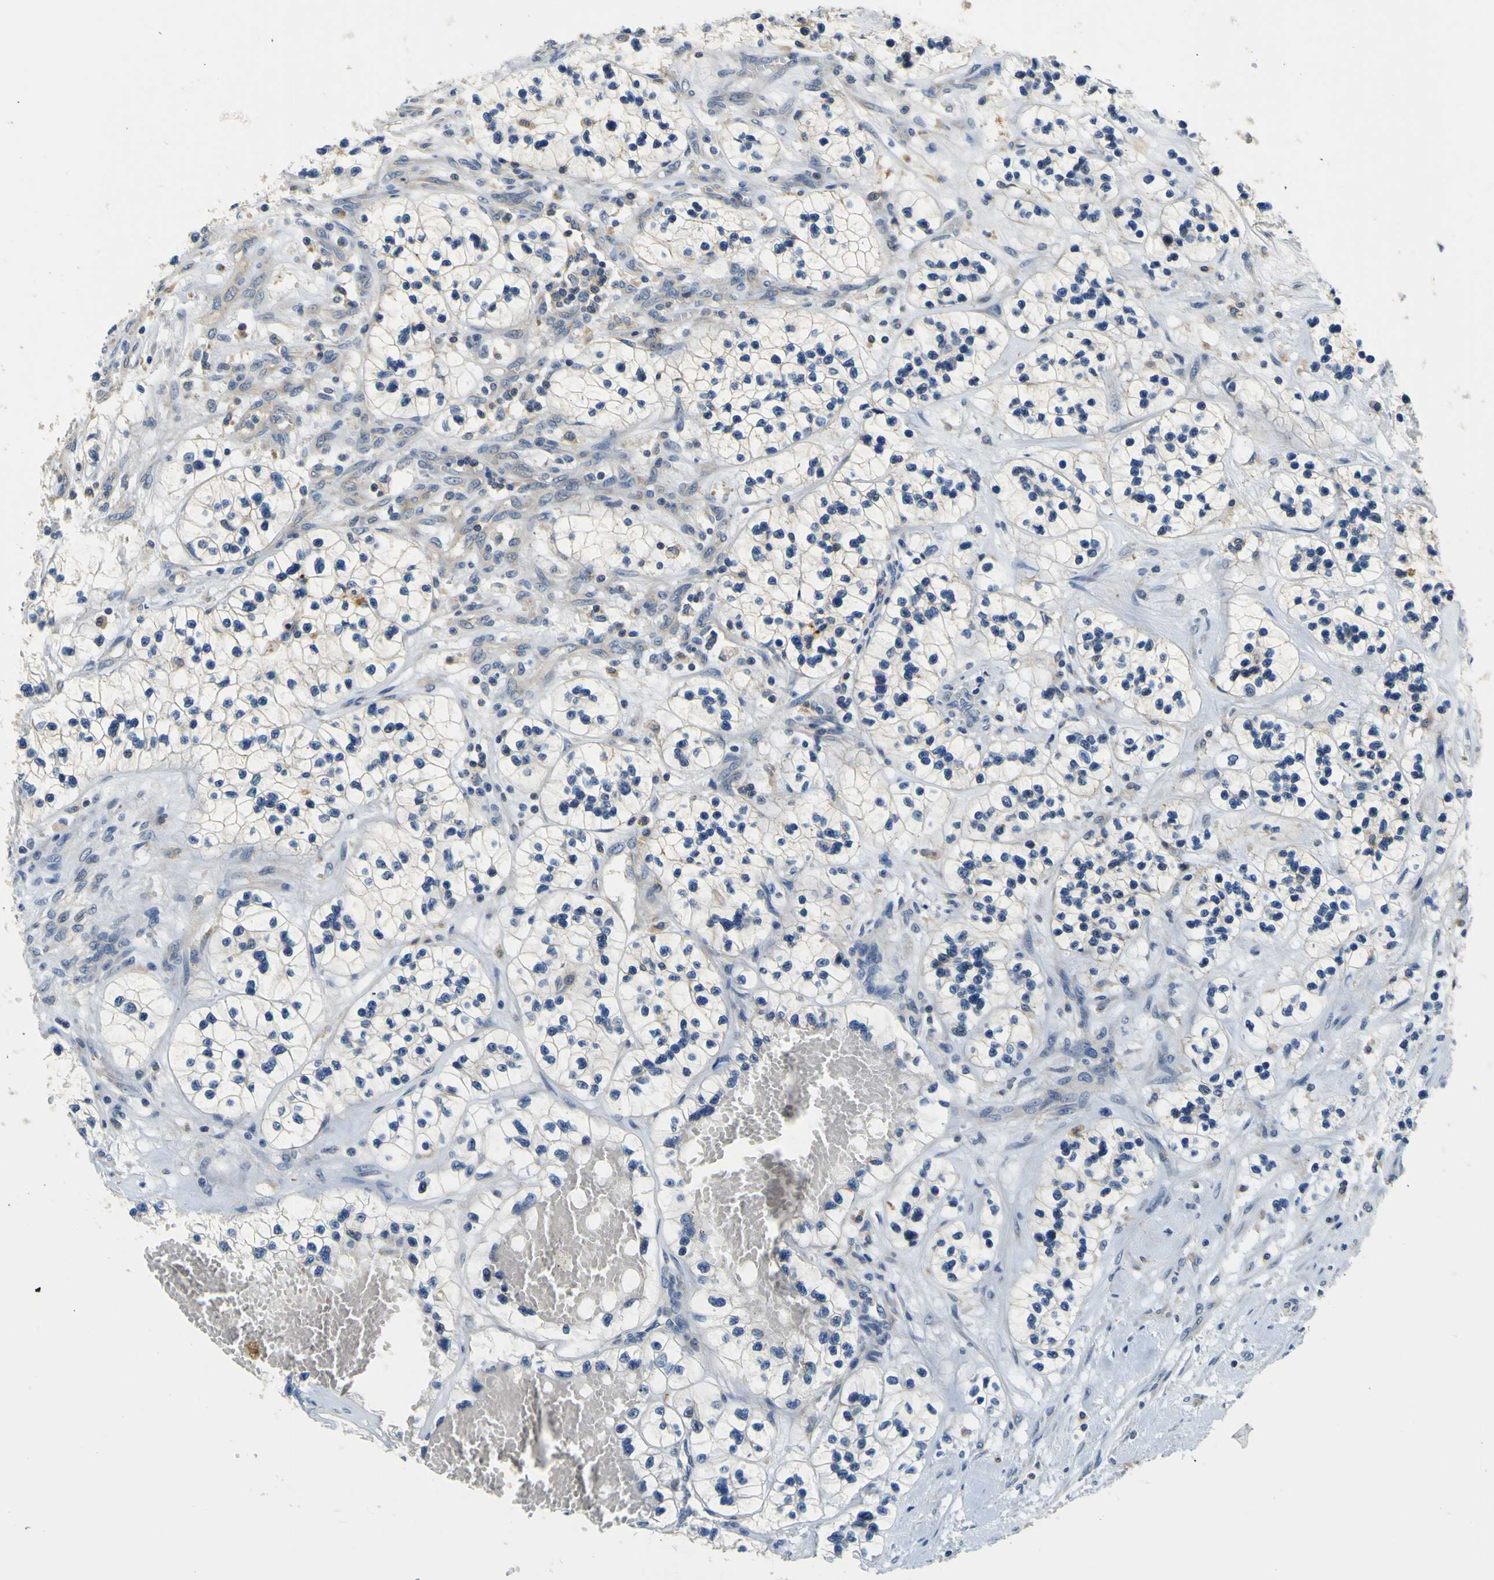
{"staining": {"intensity": "weak", "quantity": "<25%", "location": "cytoplasmic/membranous"}, "tissue": "renal cancer", "cell_type": "Tumor cells", "image_type": "cancer", "snomed": [{"axis": "morphology", "description": "Adenocarcinoma, NOS"}, {"axis": "topography", "description": "Kidney"}], "caption": "IHC of adenocarcinoma (renal) demonstrates no positivity in tumor cells.", "gene": "TNIK", "patient": {"sex": "female", "age": 57}}